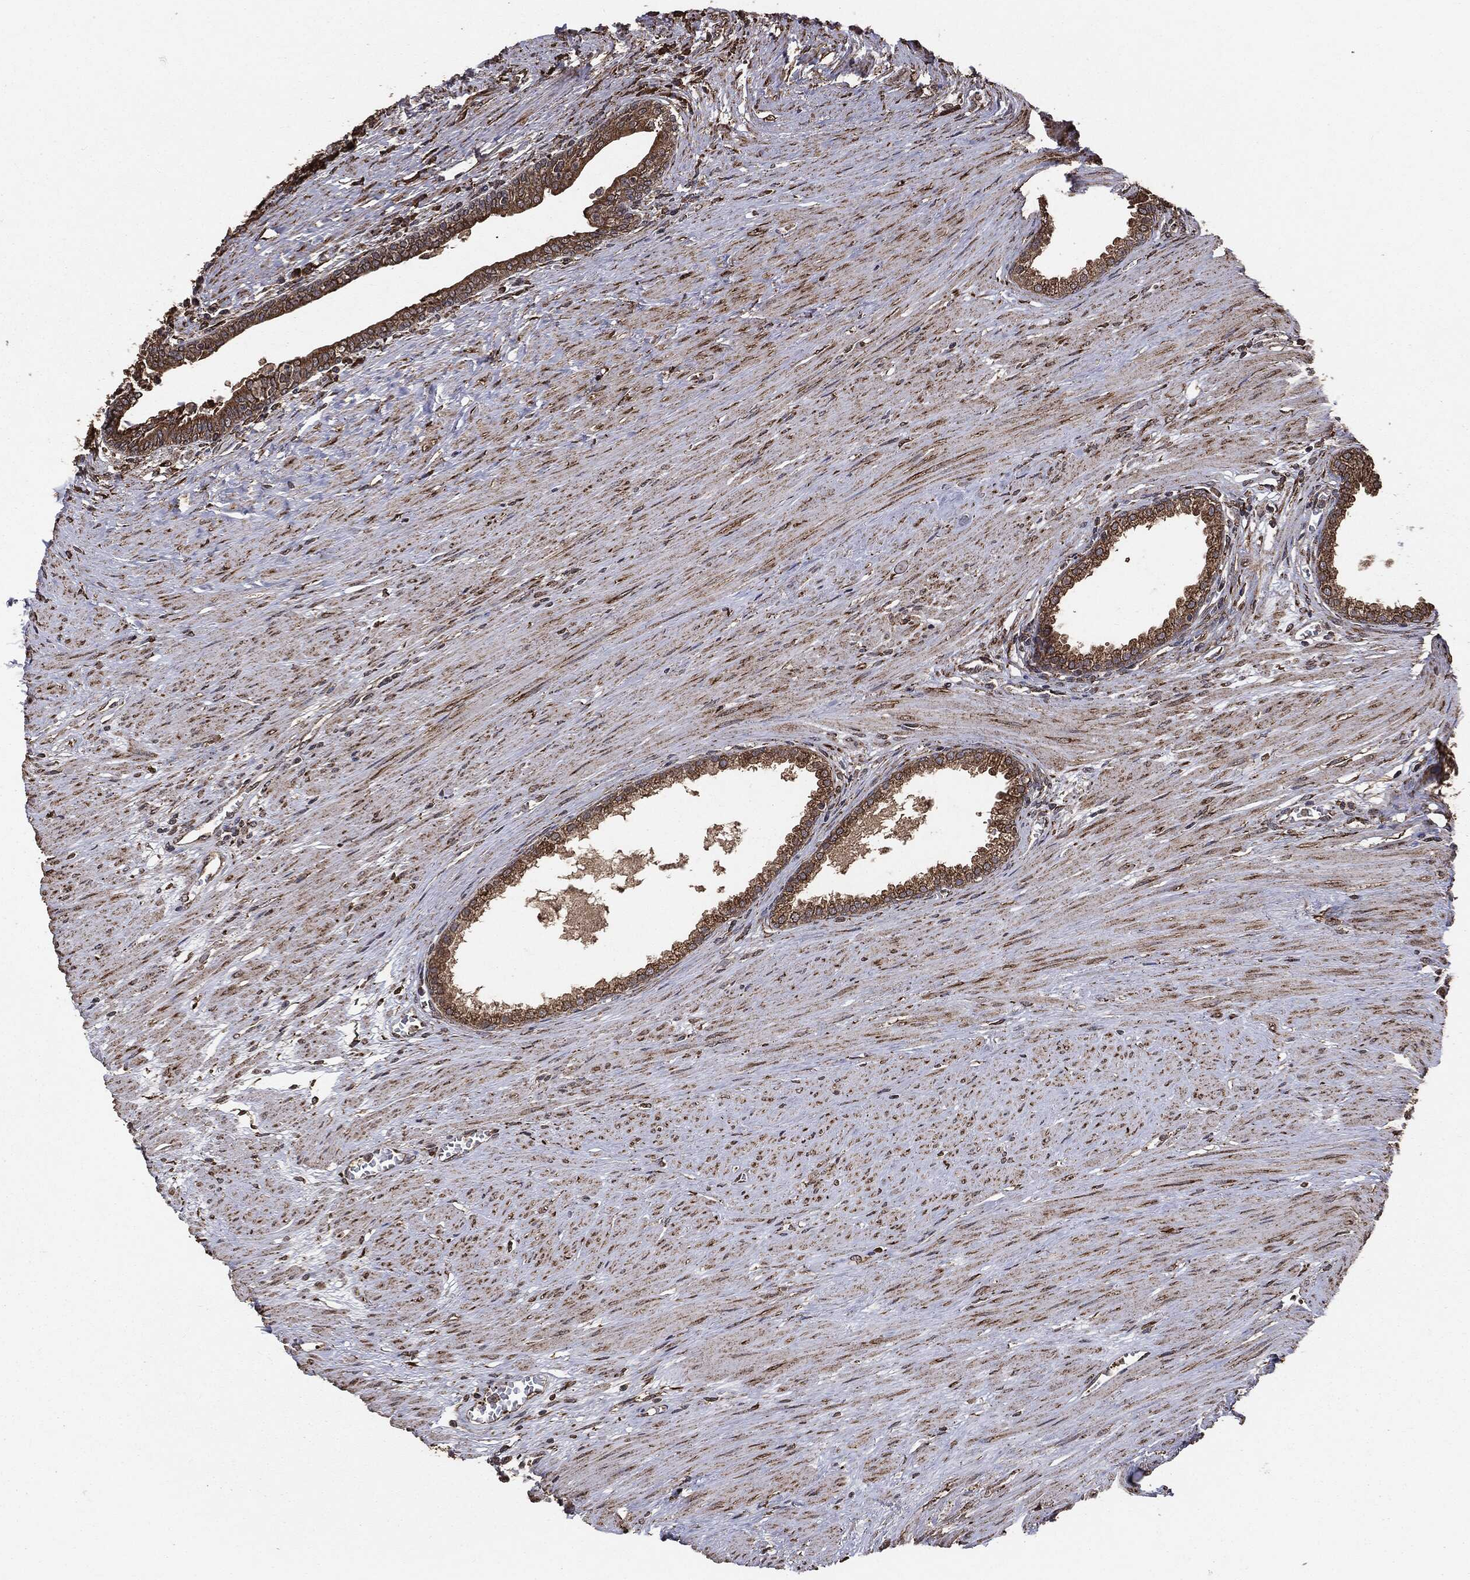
{"staining": {"intensity": "moderate", "quantity": "25%-75%", "location": "cytoplasmic/membranous"}, "tissue": "prostate", "cell_type": "Glandular cells", "image_type": "normal", "snomed": [{"axis": "morphology", "description": "Normal tissue, NOS"}, {"axis": "topography", "description": "Prostate"}], "caption": "Immunohistochemistry (IHC) micrograph of normal prostate: human prostate stained using immunohistochemistry demonstrates medium levels of moderate protein expression localized specifically in the cytoplasmic/membranous of glandular cells, appearing as a cytoplasmic/membranous brown color.", "gene": "MTOR", "patient": {"sex": "male", "age": 64}}